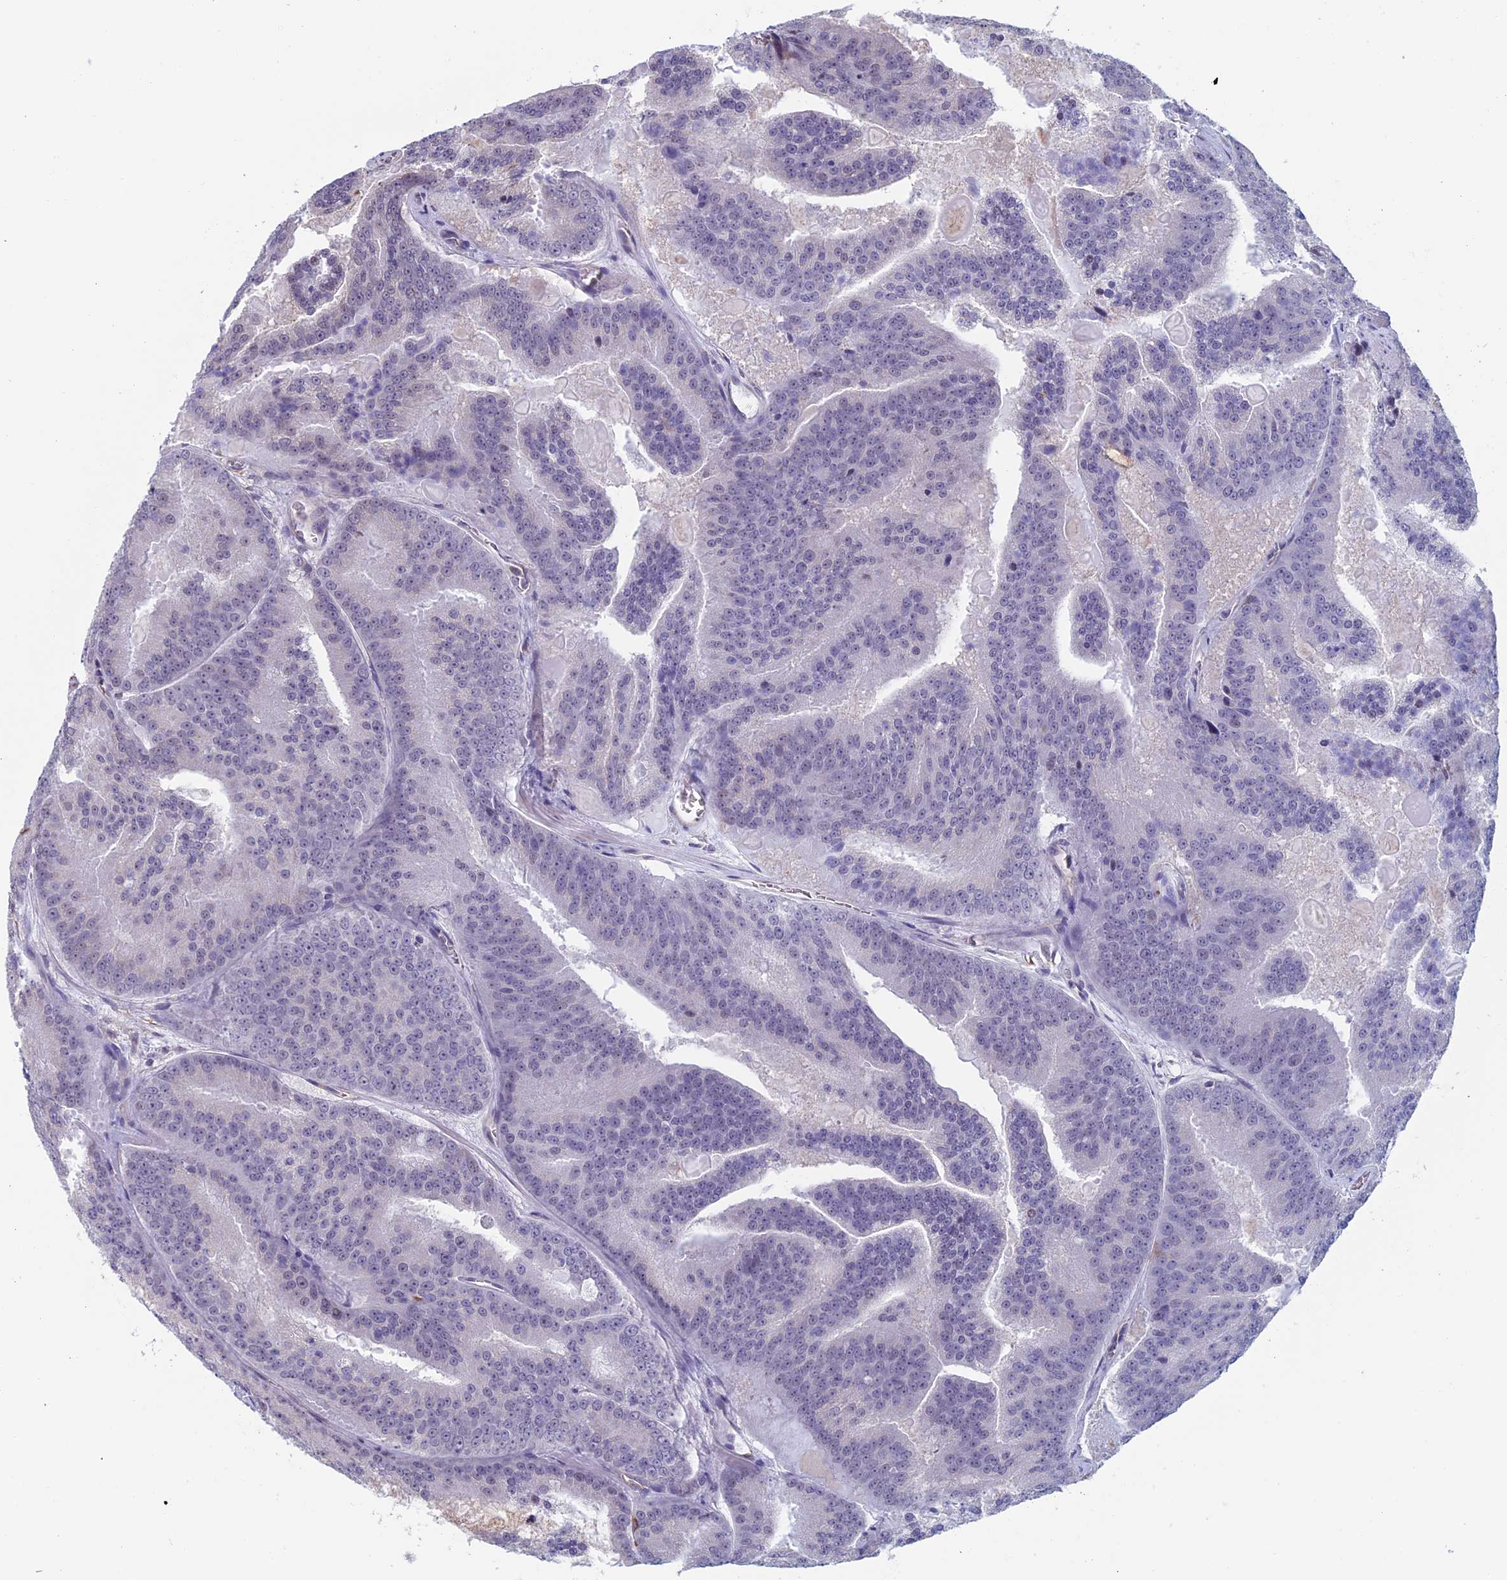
{"staining": {"intensity": "weak", "quantity": "<25%", "location": "nuclear"}, "tissue": "prostate cancer", "cell_type": "Tumor cells", "image_type": "cancer", "snomed": [{"axis": "morphology", "description": "Adenocarcinoma, High grade"}, {"axis": "topography", "description": "Prostate"}], "caption": "Prostate cancer (adenocarcinoma (high-grade)) was stained to show a protein in brown. There is no significant staining in tumor cells.", "gene": "SLC1A6", "patient": {"sex": "male", "age": 61}}